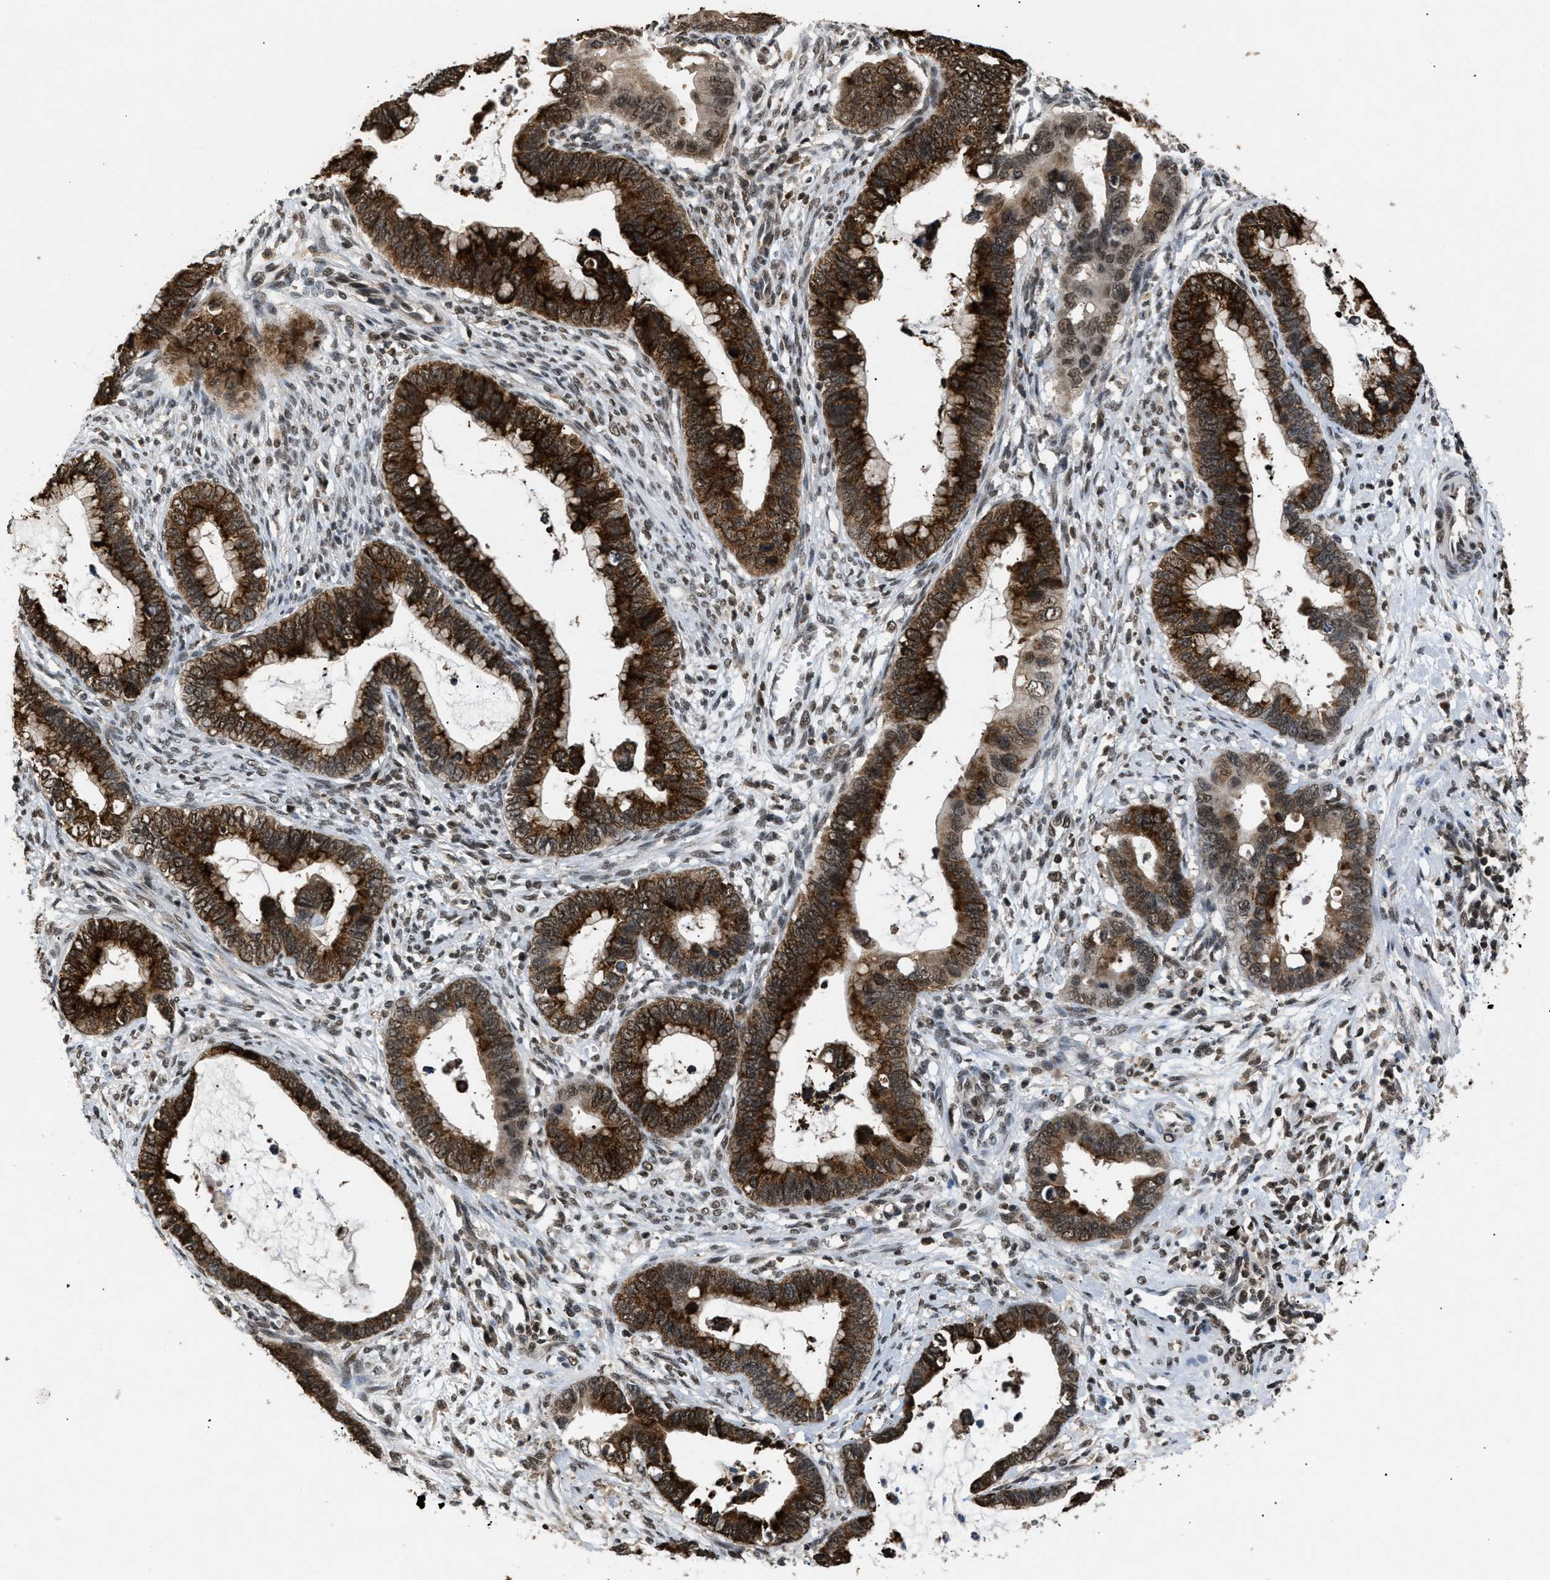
{"staining": {"intensity": "strong", "quantity": ">75%", "location": "cytoplasmic/membranous,nuclear"}, "tissue": "cervical cancer", "cell_type": "Tumor cells", "image_type": "cancer", "snomed": [{"axis": "morphology", "description": "Adenocarcinoma, NOS"}, {"axis": "topography", "description": "Cervix"}], "caption": "A high amount of strong cytoplasmic/membranous and nuclear expression is present in approximately >75% of tumor cells in cervical cancer tissue.", "gene": "RBM5", "patient": {"sex": "female", "age": 44}}